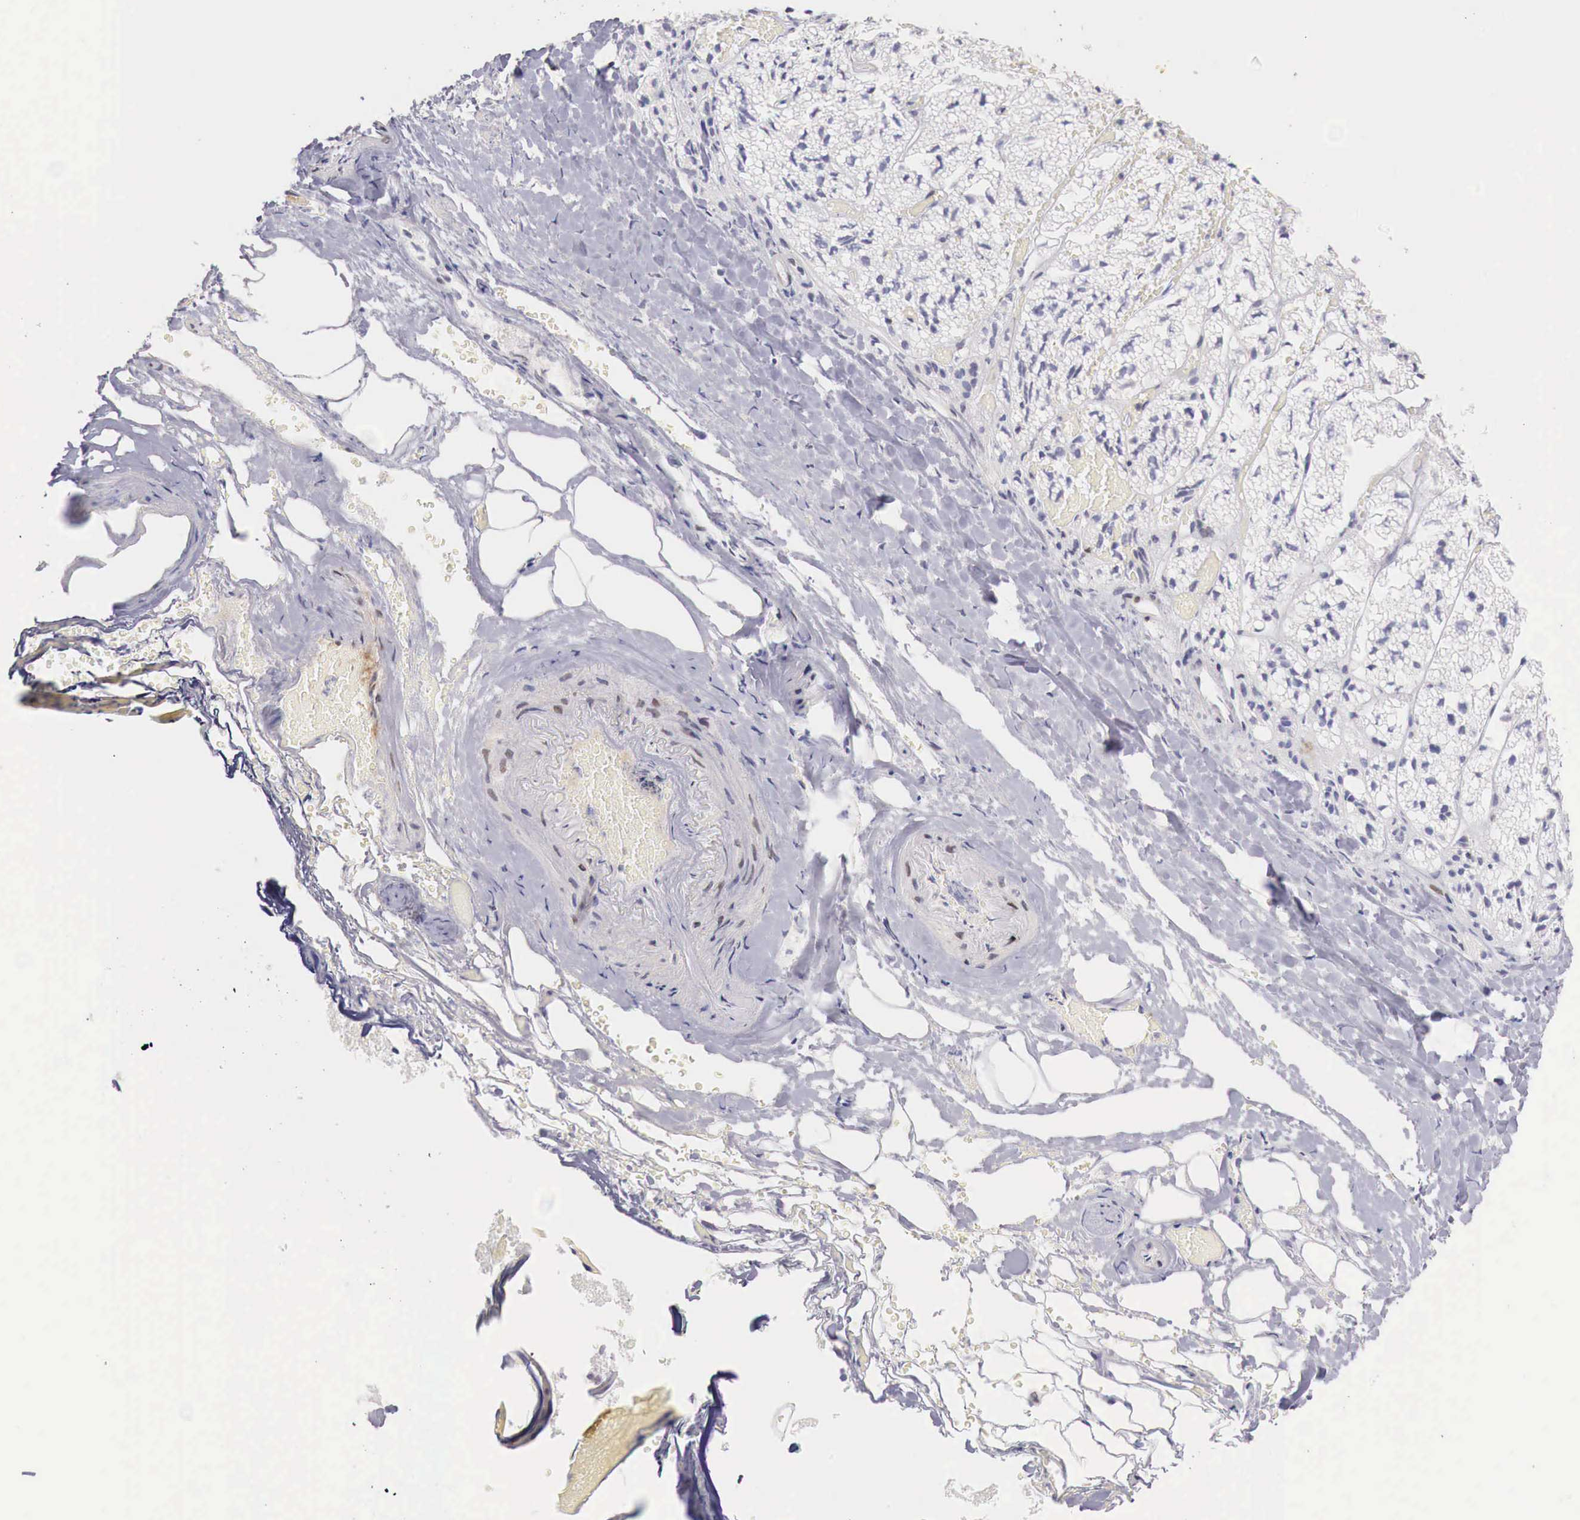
{"staining": {"intensity": "negative", "quantity": "none", "location": "none"}, "tissue": "adrenal gland", "cell_type": "Glandular cells", "image_type": "normal", "snomed": [{"axis": "morphology", "description": "Normal tissue, NOS"}, {"axis": "topography", "description": "Adrenal gland"}], "caption": "DAB (3,3'-diaminobenzidine) immunohistochemical staining of benign adrenal gland reveals no significant expression in glandular cells.", "gene": "CLCN5", "patient": {"sex": "male", "age": 53}}